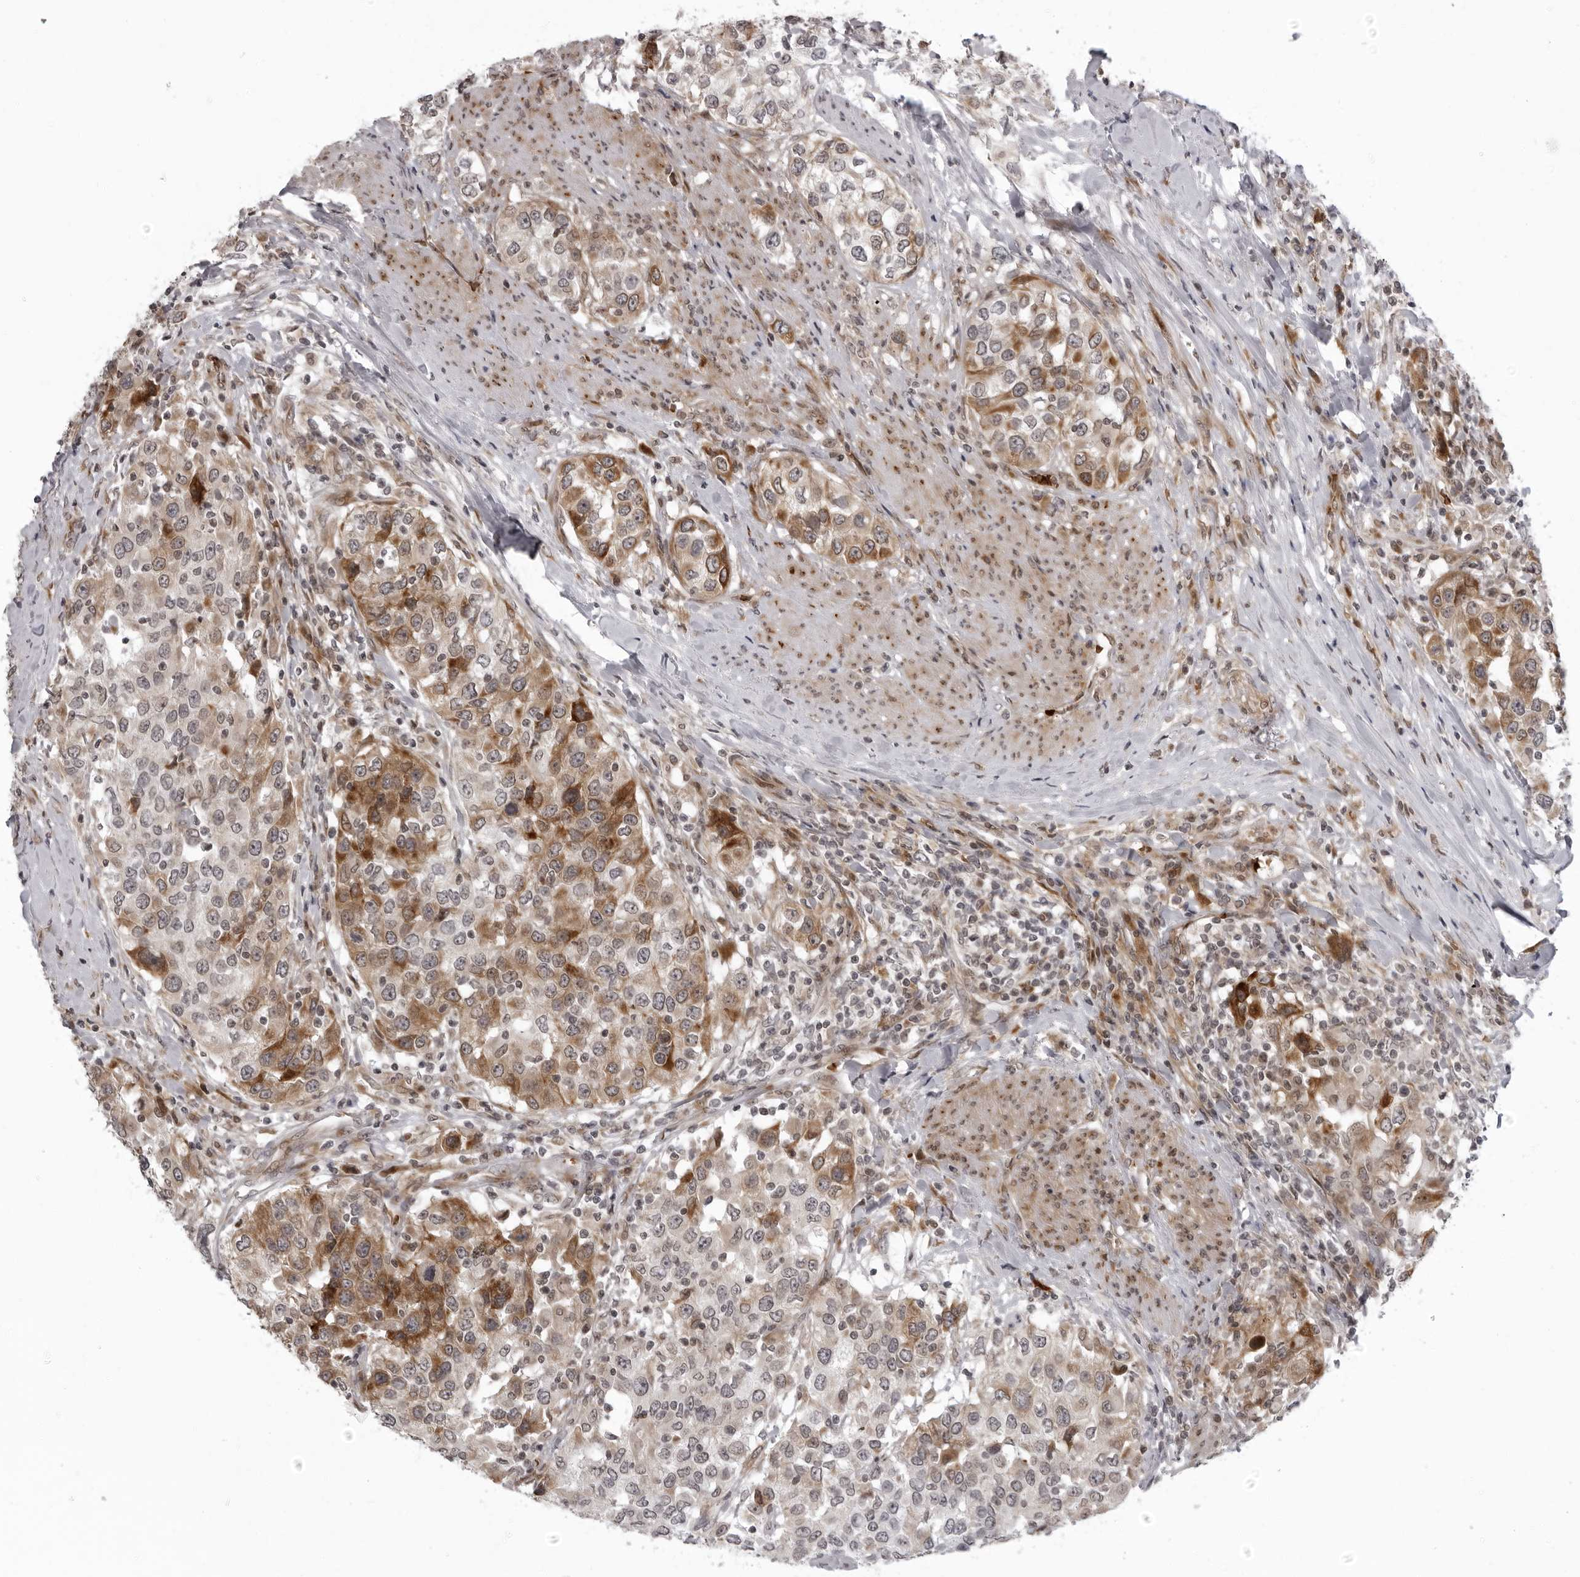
{"staining": {"intensity": "moderate", "quantity": ">75%", "location": "cytoplasmic/membranous"}, "tissue": "urothelial cancer", "cell_type": "Tumor cells", "image_type": "cancer", "snomed": [{"axis": "morphology", "description": "Urothelial carcinoma, High grade"}, {"axis": "topography", "description": "Urinary bladder"}], "caption": "An image of high-grade urothelial carcinoma stained for a protein demonstrates moderate cytoplasmic/membranous brown staining in tumor cells.", "gene": "THOP1", "patient": {"sex": "female", "age": 80}}